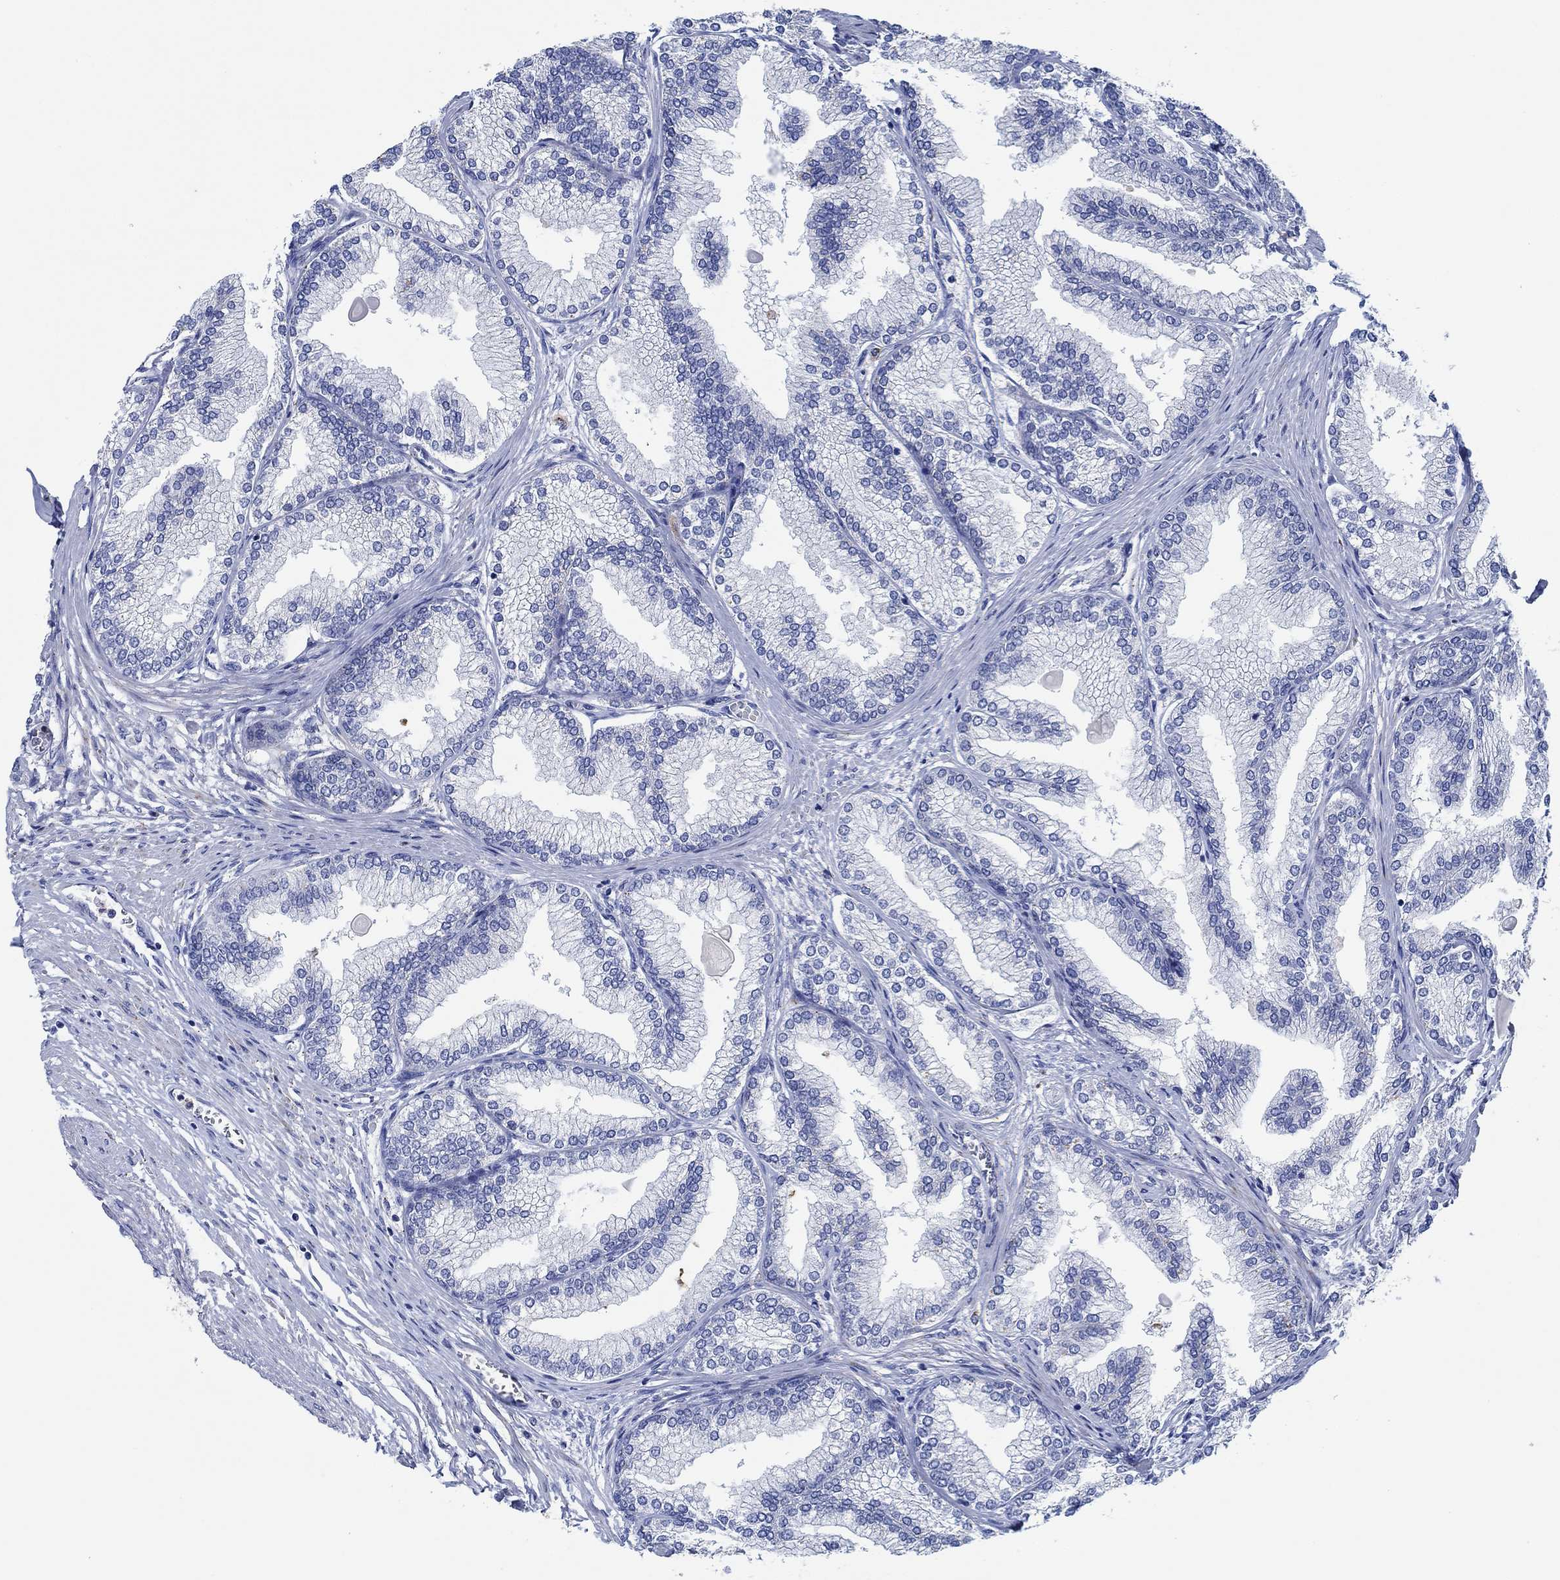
{"staining": {"intensity": "strong", "quantity": "<25%", "location": "cytoplasmic/membranous"}, "tissue": "prostate", "cell_type": "Glandular cells", "image_type": "normal", "snomed": [{"axis": "morphology", "description": "Normal tissue, NOS"}, {"axis": "topography", "description": "Prostate"}], "caption": "The histopathology image exhibits a brown stain indicating the presence of a protein in the cytoplasmic/membranous of glandular cells in prostate. Nuclei are stained in blue.", "gene": "CPM", "patient": {"sex": "male", "age": 72}}